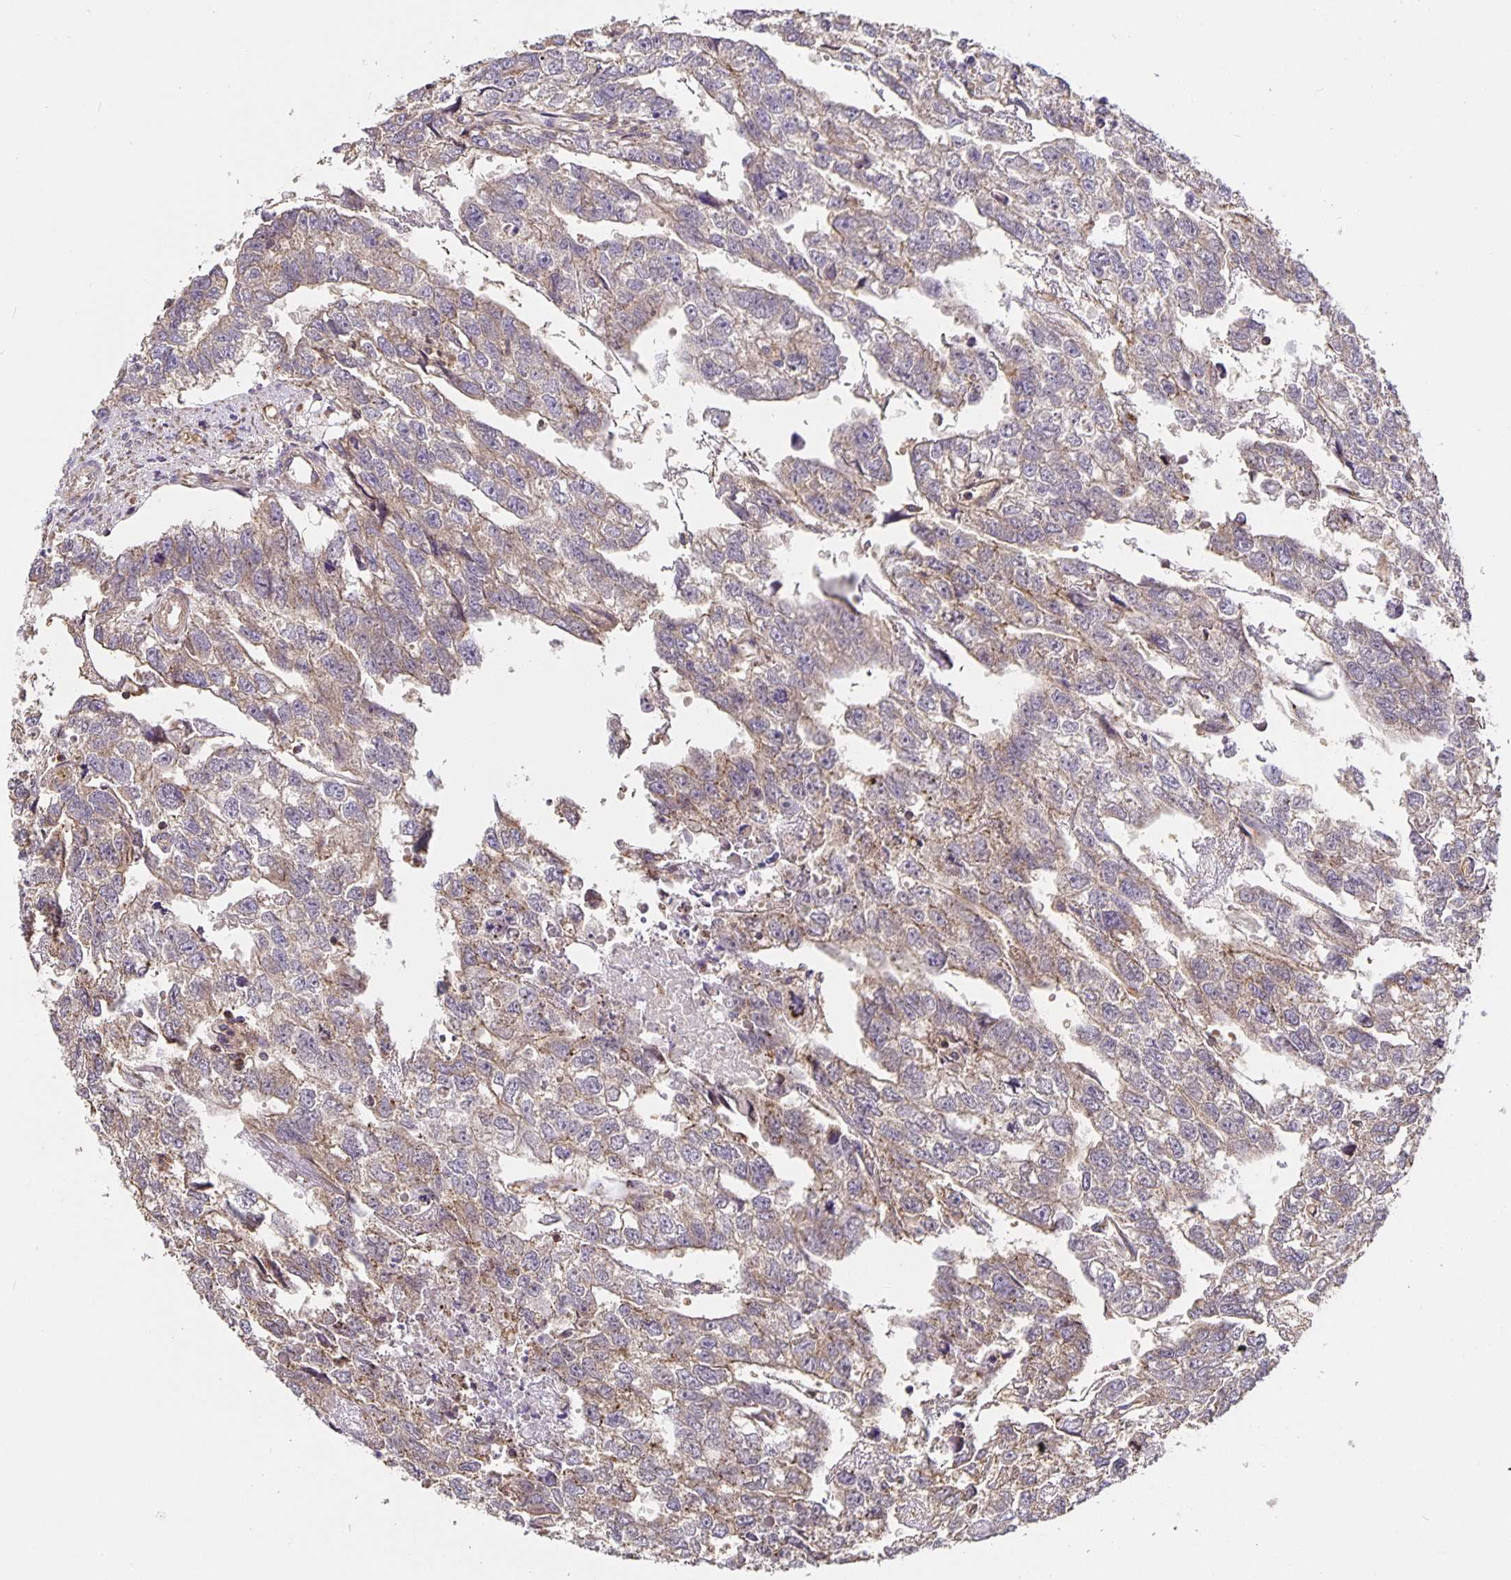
{"staining": {"intensity": "negative", "quantity": "none", "location": "none"}, "tissue": "testis cancer", "cell_type": "Tumor cells", "image_type": "cancer", "snomed": [{"axis": "morphology", "description": "Carcinoma, Embryonal, NOS"}, {"axis": "morphology", "description": "Teratoma, malignant, NOS"}, {"axis": "topography", "description": "Testis"}], "caption": "High magnification brightfield microscopy of testis cancer (teratoma (malignant)) stained with DAB (3,3'-diaminobenzidine) (brown) and counterstained with hematoxylin (blue): tumor cells show no significant staining.", "gene": "TMEM71", "patient": {"sex": "male", "age": 44}}